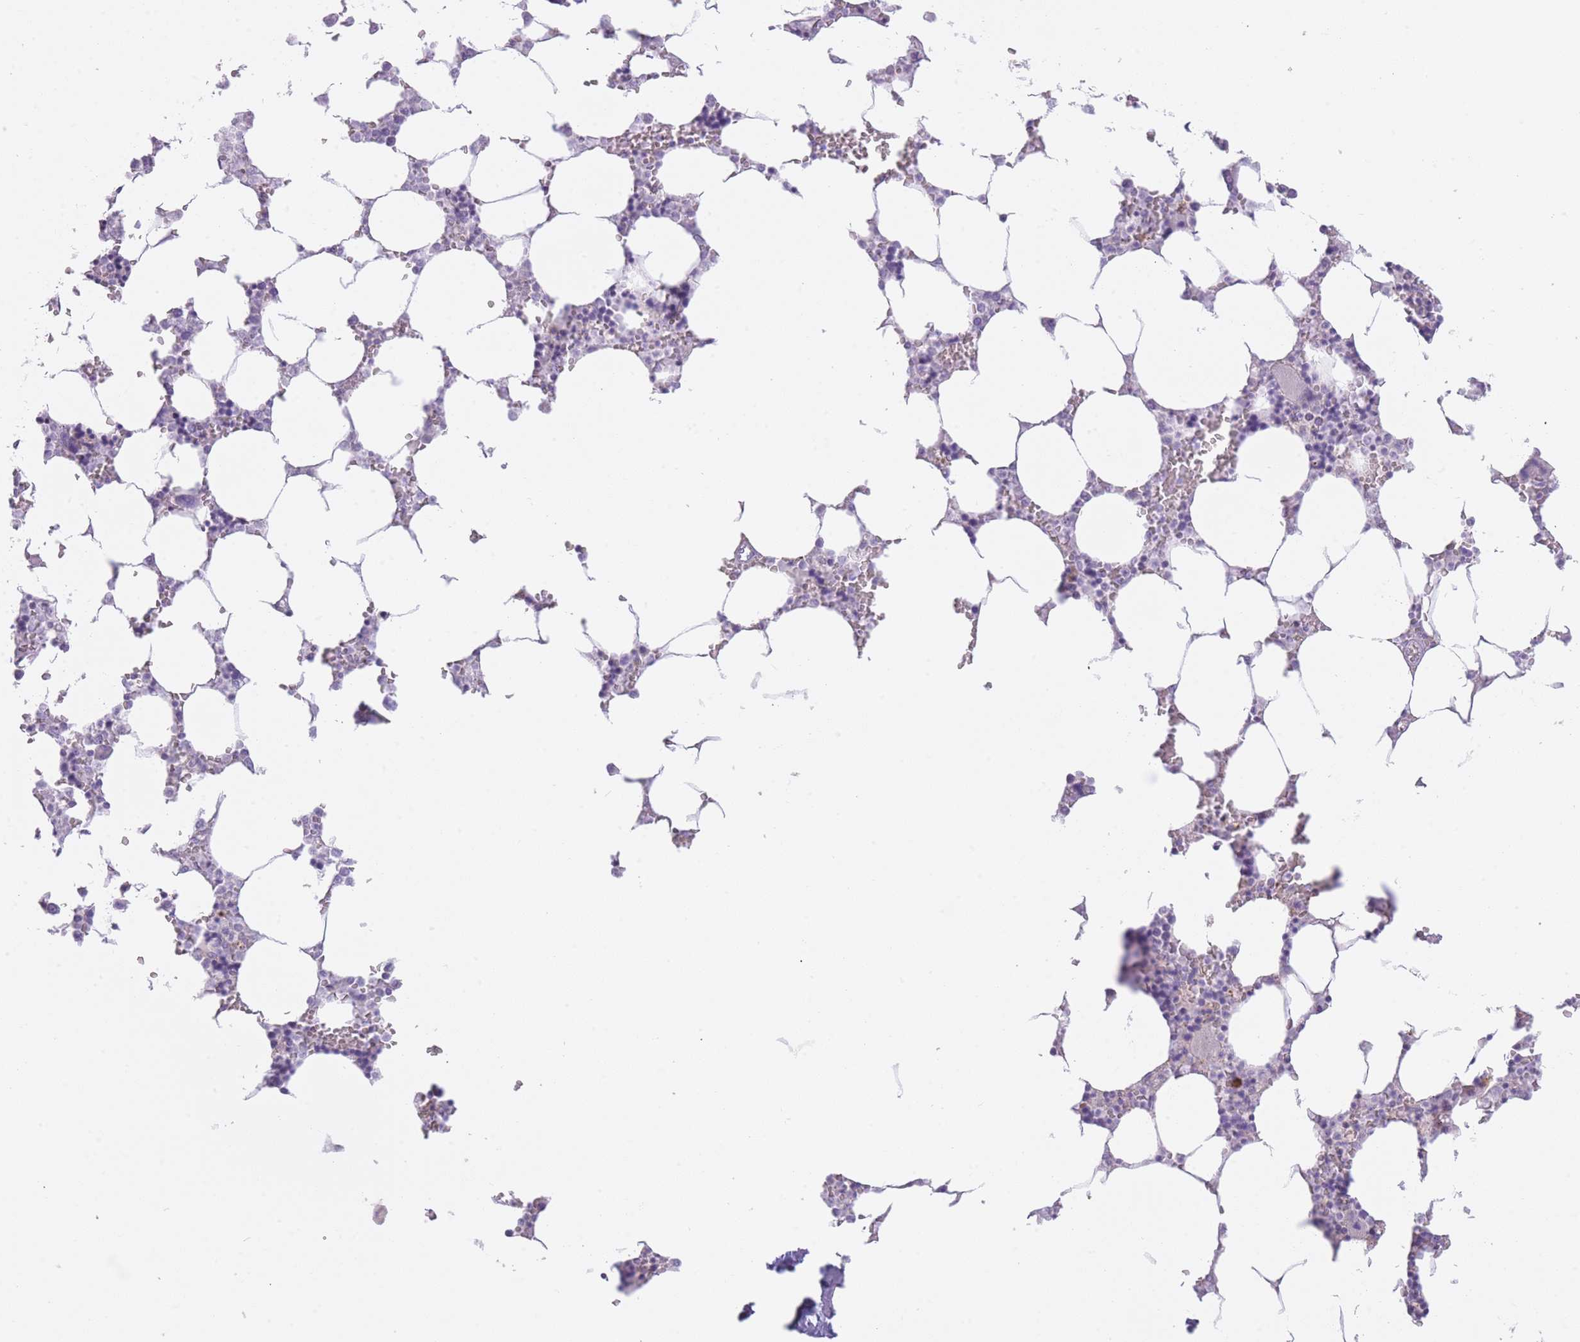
{"staining": {"intensity": "negative", "quantity": "none", "location": "none"}, "tissue": "bone marrow", "cell_type": "Hematopoietic cells", "image_type": "normal", "snomed": [{"axis": "morphology", "description": "Normal tissue, NOS"}, {"axis": "topography", "description": "Bone marrow"}], "caption": "An immunohistochemistry histopathology image of benign bone marrow is shown. There is no staining in hematopoietic cells of bone marrow. (DAB immunohistochemistry, high magnification).", "gene": "IMPG1", "patient": {"sex": "male", "age": 64}}